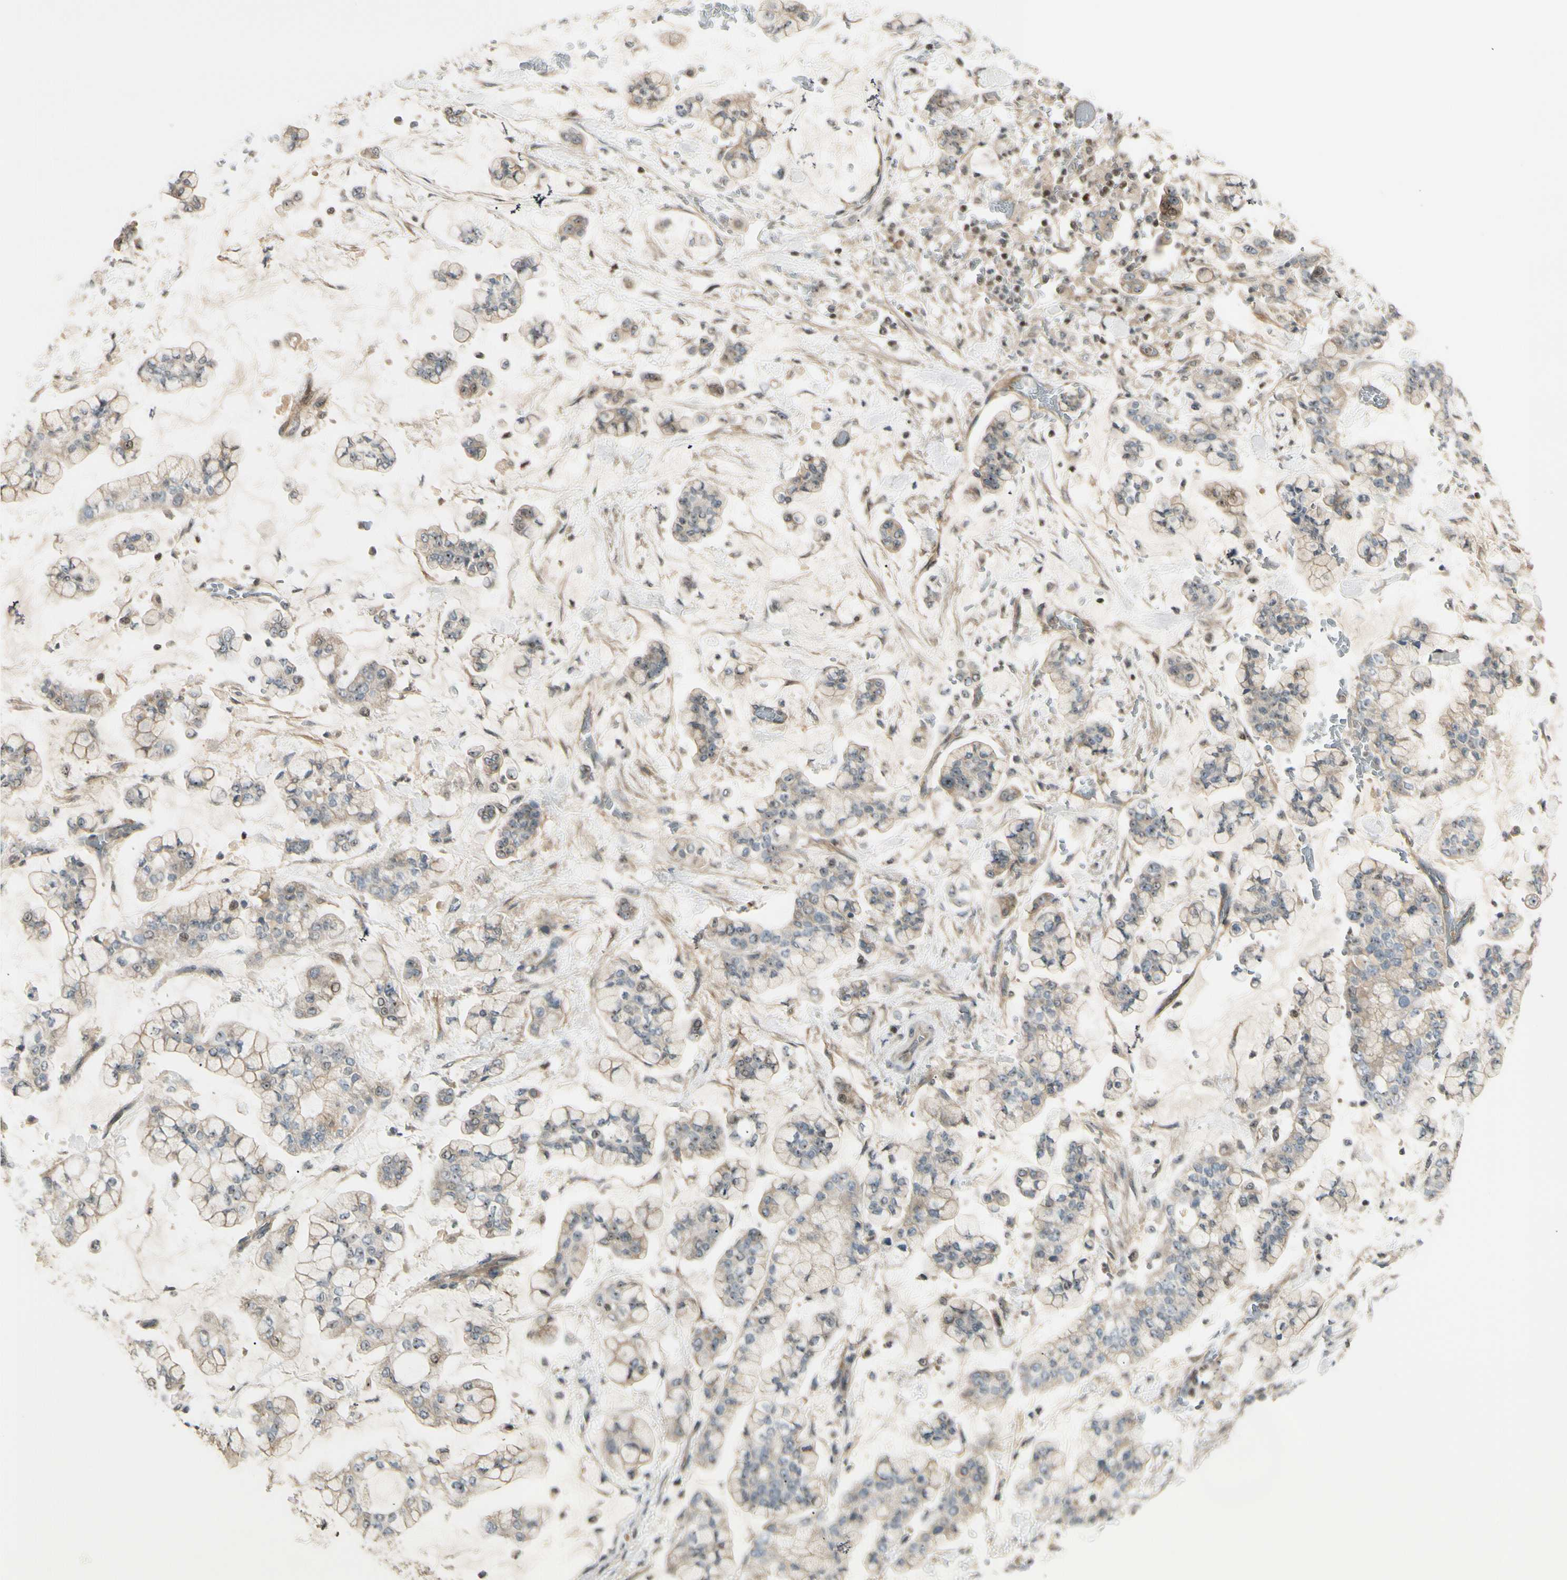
{"staining": {"intensity": "weak", "quantity": ">75%", "location": "cytoplasmic/membranous"}, "tissue": "stomach cancer", "cell_type": "Tumor cells", "image_type": "cancer", "snomed": [{"axis": "morphology", "description": "Normal tissue, NOS"}, {"axis": "morphology", "description": "Adenocarcinoma, NOS"}, {"axis": "topography", "description": "Stomach, upper"}, {"axis": "topography", "description": "Stomach"}], "caption": "DAB (3,3'-diaminobenzidine) immunohistochemical staining of human stomach cancer demonstrates weak cytoplasmic/membranous protein positivity in approximately >75% of tumor cells. (DAB IHC with brightfield microscopy, high magnification).", "gene": "NFYA", "patient": {"sex": "male", "age": 76}}